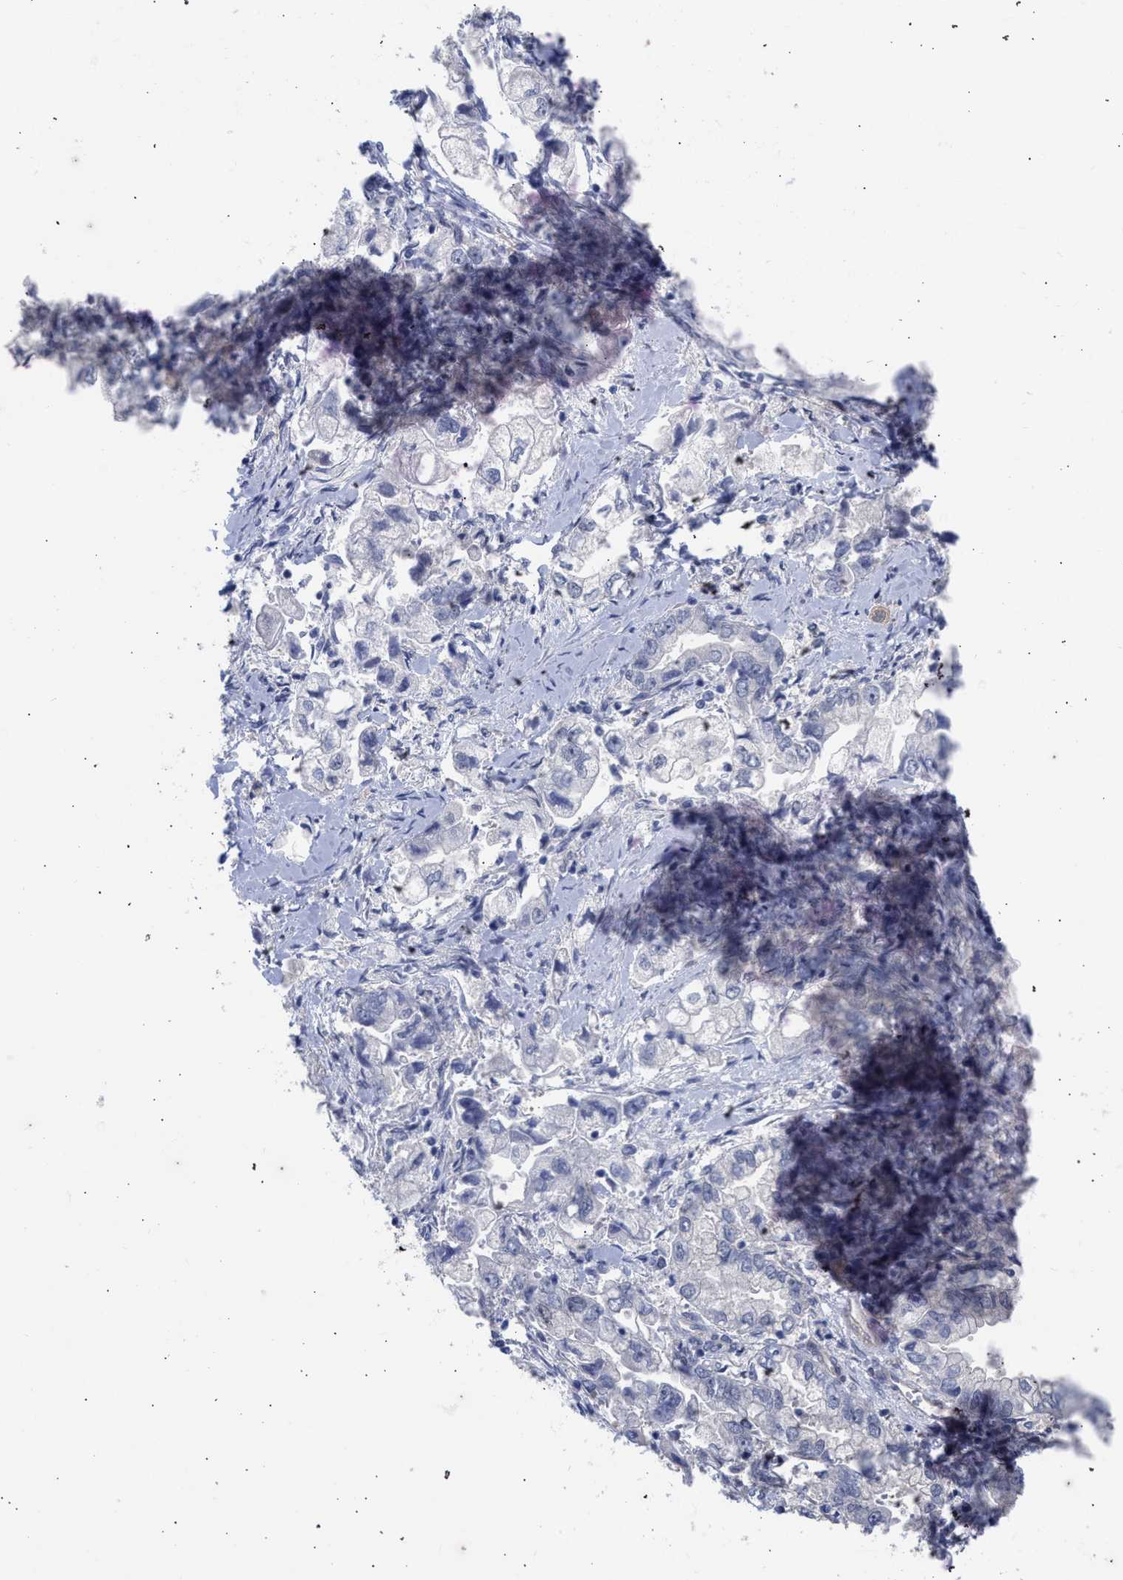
{"staining": {"intensity": "negative", "quantity": "none", "location": "none"}, "tissue": "stomach cancer", "cell_type": "Tumor cells", "image_type": "cancer", "snomed": [{"axis": "morphology", "description": "Normal tissue, NOS"}, {"axis": "morphology", "description": "Adenocarcinoma, NOS"}, {"axis": "topography", "description": "Stomach"}], "caption": "Stomach cancer was stained to show a protein in brown. There is no significant staining in tumor cells.", "gene": "THRA", "patient": {"sex": "male", "age": 62}}